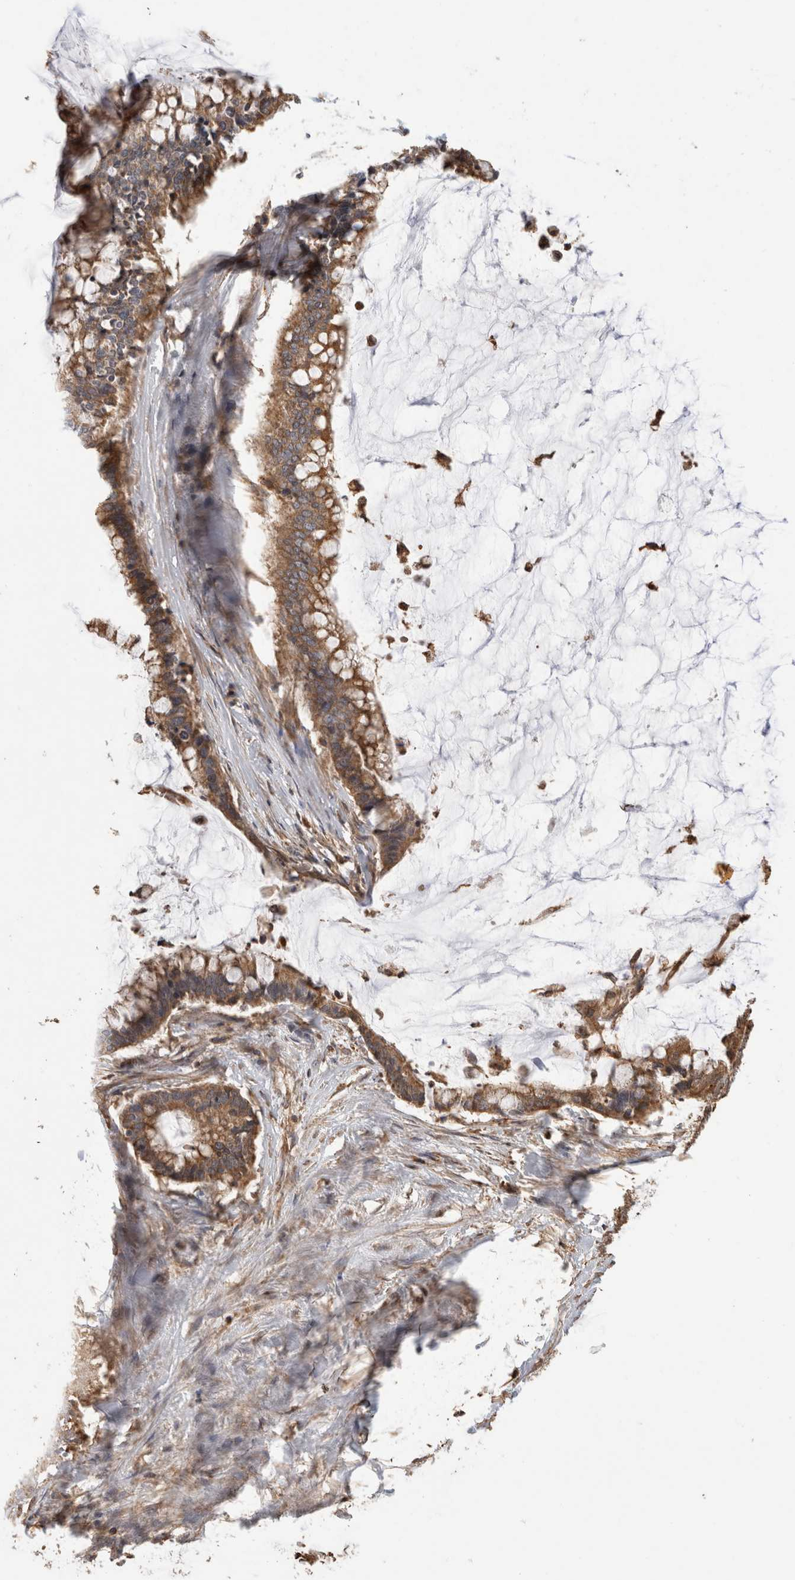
{"staining": {"intensity": "strong", "quantity": ">75%", "location": "cytoplasmic/membranous"}, "tissue": "pancreatic cancer", "cell_type": "Tumor cells", "image_type": "cancer", "snomed": [{"axis": "morphology", "description": "Adenocarcinoma, NOS"}, {"axis": "topography", "description": "Pancreas"}], "caption": "About >75% of tumor cells in human pancreatic cancer display strong cytoplasmic/membranous protein positivity as visualized by brown immunohistochemical staining.", "gene": "IMMP2L", "patient": {"sex": "male", "age": 41}}